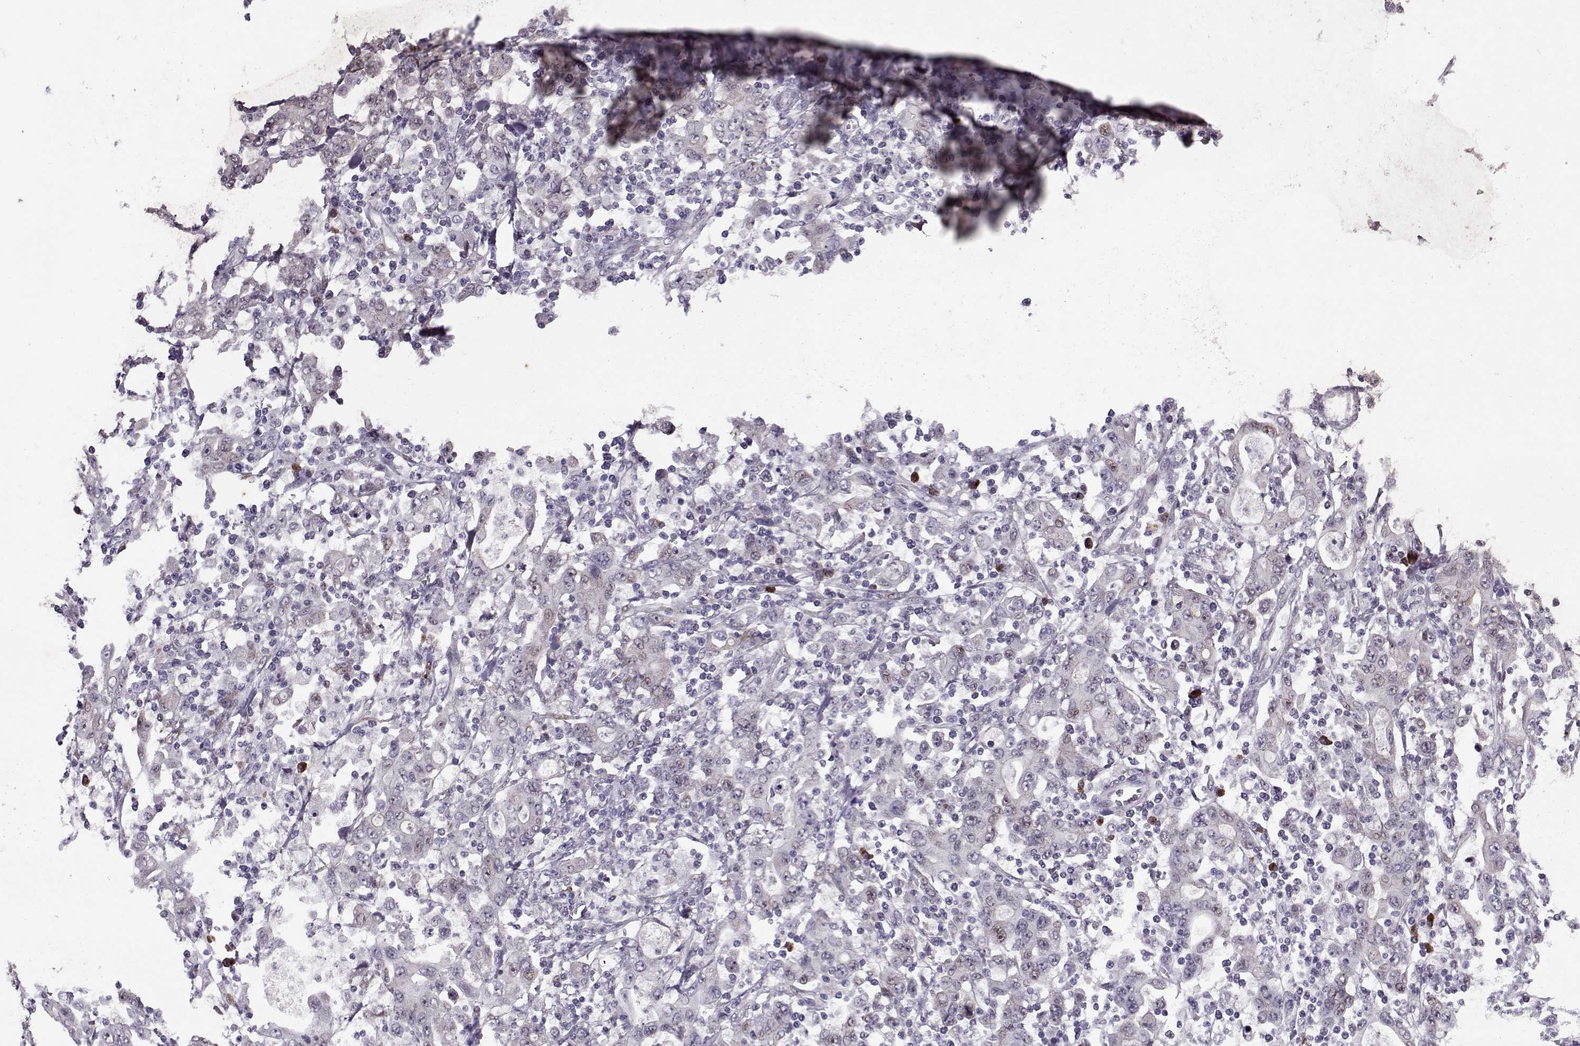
{"staining": {"intensity": "negative", "quantity": "none", "location": "none"}, "tissue": "stomach cancer", "cell_type": "Tumor cells", "image_type": "cancer", "snomed": [{"axis": "morphology", "description": "Adenocarcinoma, NOS"}, {"axis": "topography", "description": "Stomach, upper"}], "caption": "Immunohistochemistry (IHC) histopathology image of neoplastic tissue: human stomach cancer stained with DAB displays no significant protein positivity in tumor cells.", "gene": "CDK4", "patient": {"sex": "male", "age": 69}}